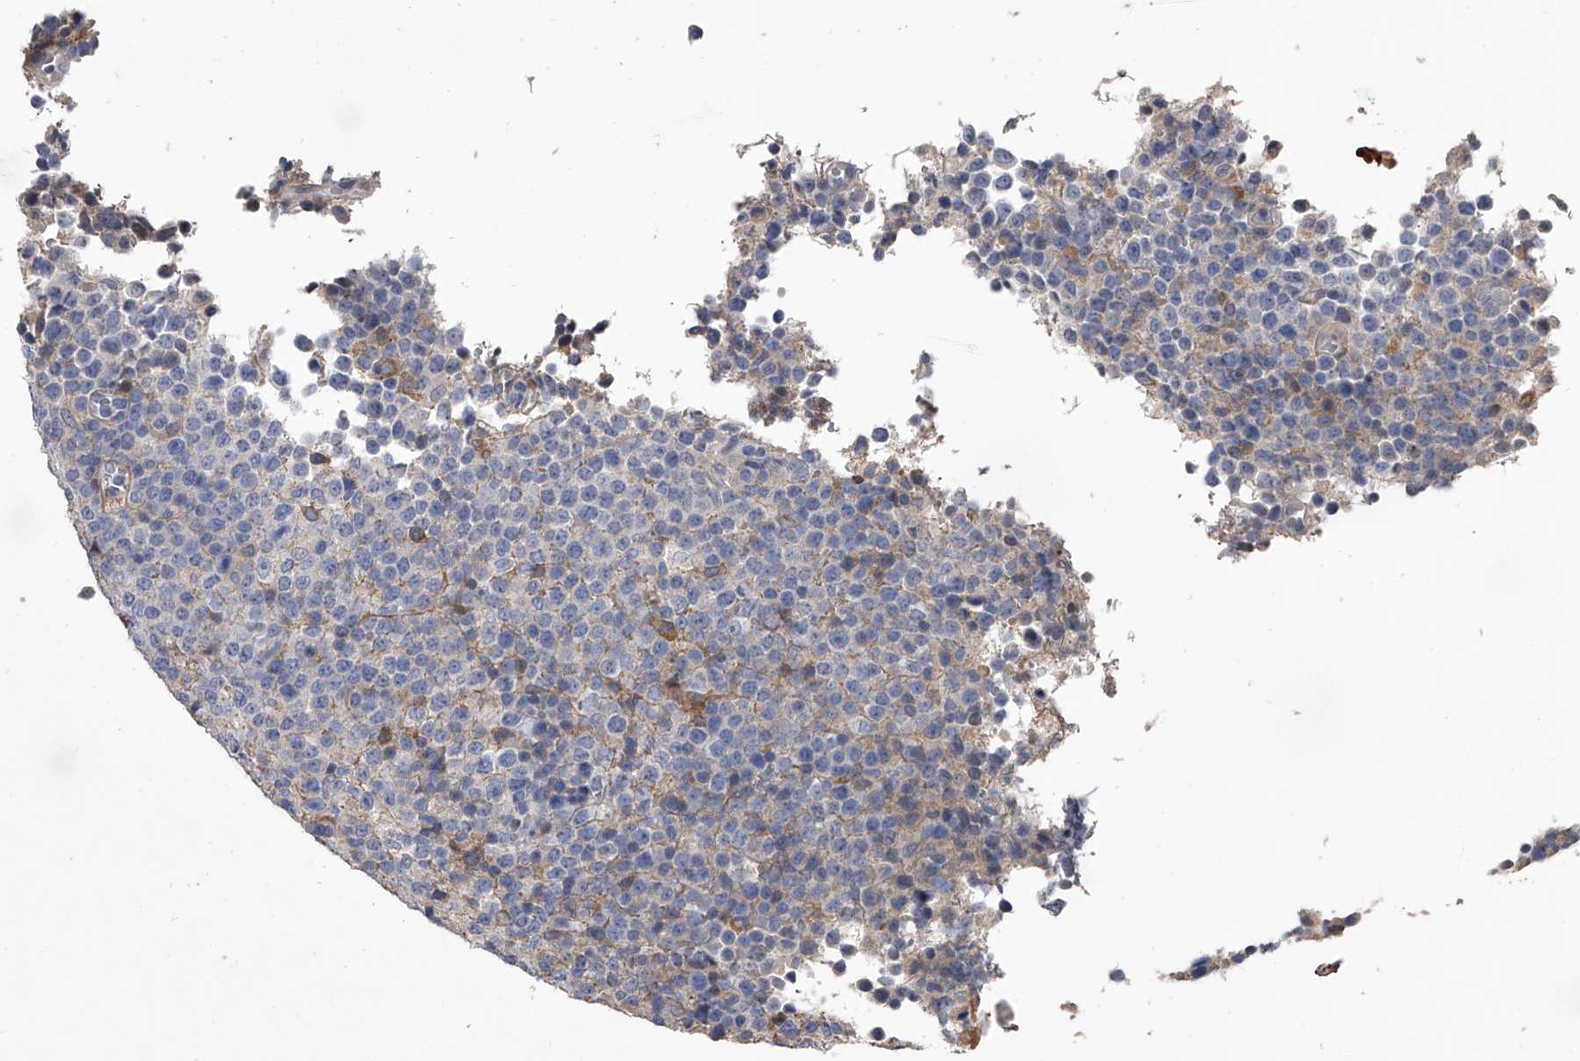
{"staining": {"intensity": "negative", "quantity": "none", "location": "none"}, "tissue": "lymphoma", "cell_type": "Tumor cells", "image_type": "cancer", "snomed": [{"axis": "morphology", "description": "Malignant lymphoma, non-Hodgkin's type, High grade"}, {"axis": "topography", "description": "Lymph node"}], "caption": "Lymphoma was stained to show a protein in brown. There is no significant expression in tumor cells. The staining is performed using DAB (3,3'-diaminobenzidine) brown chromogen with nuclei counter-stained in using hematoxylin.", "gene": "C5", "patient": {"sex": "male", "age": 13}}